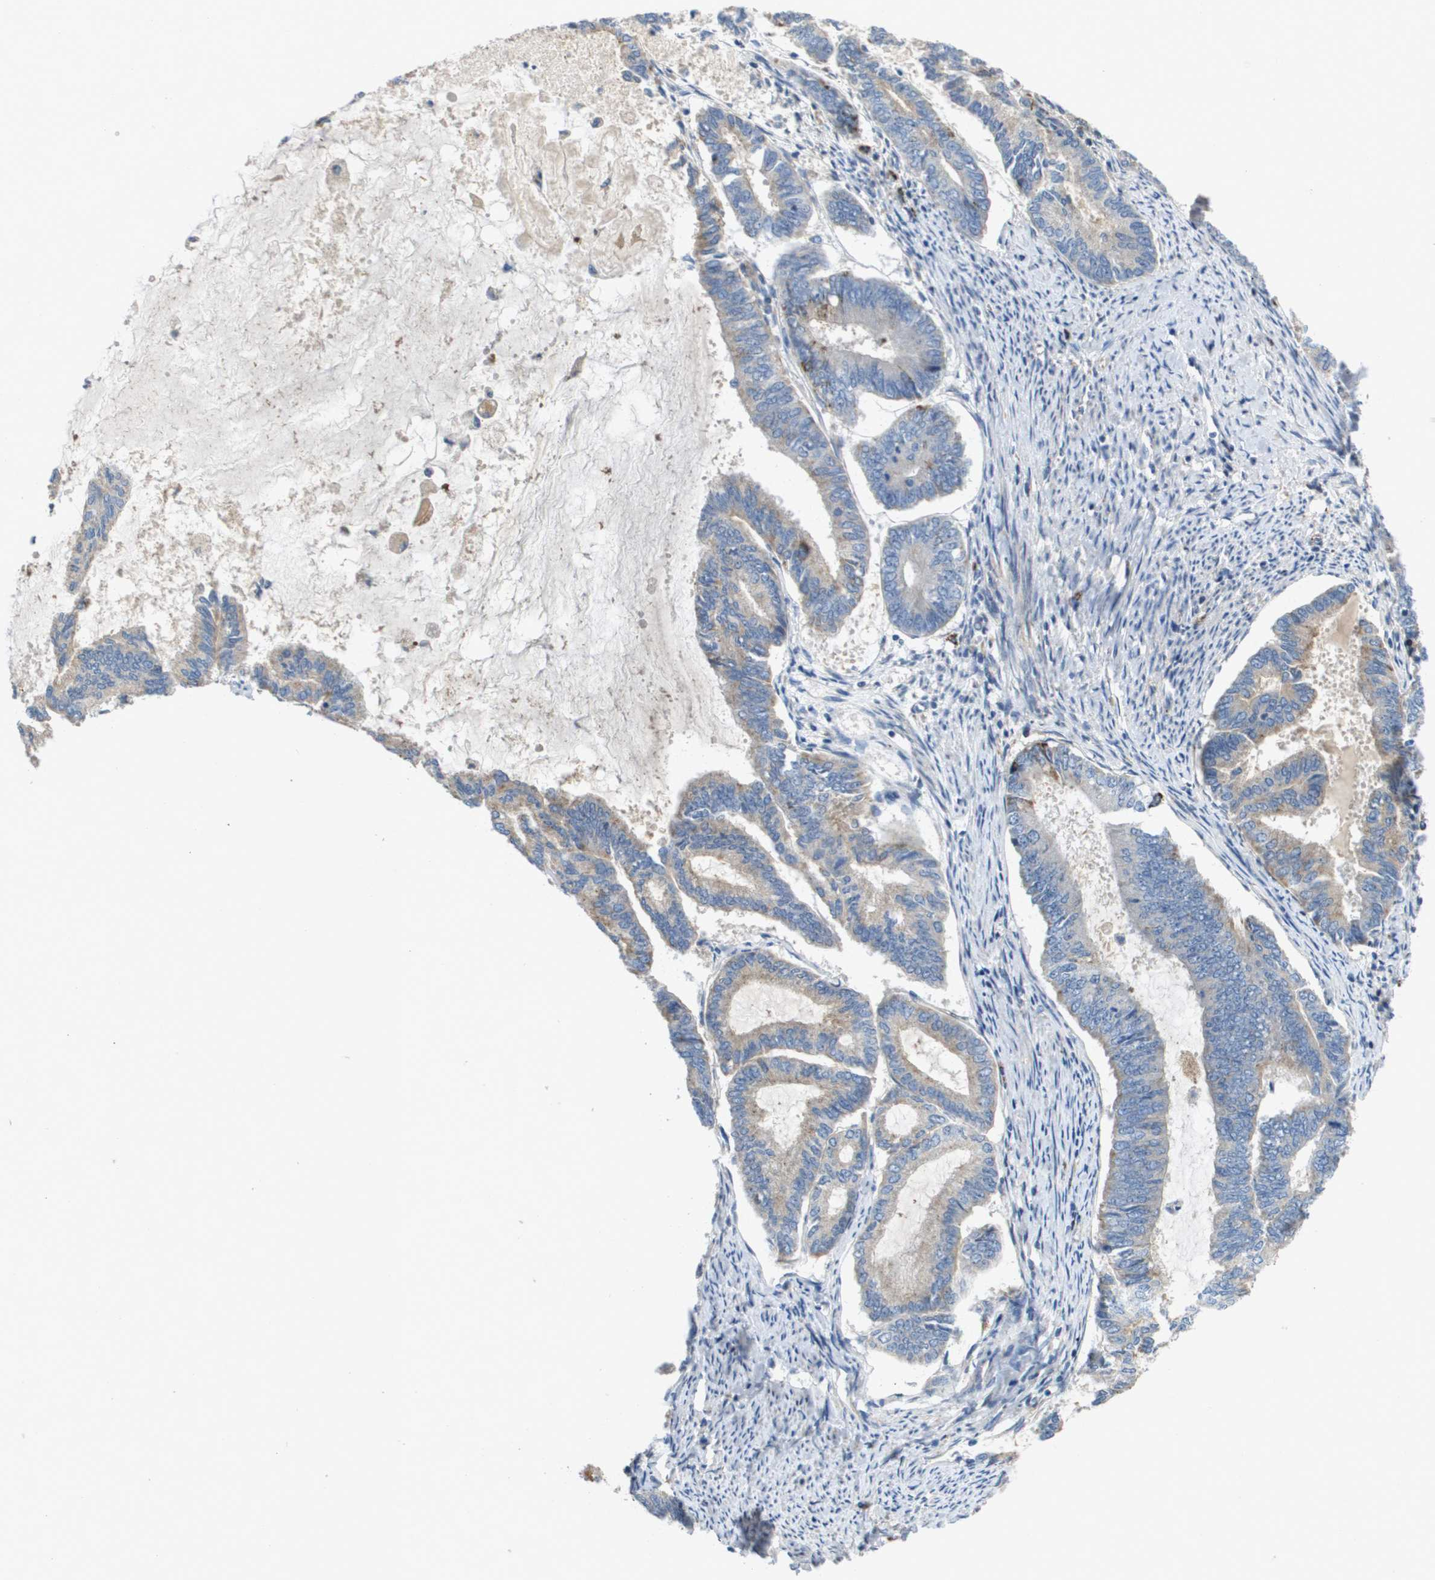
{"staining": {"intensity": "weak", "quantity": "25%-75%", "location": "cytoplasmic/membranous"}, "tissue": "endometrial cancer", "cell_type": "Tumor cells", "image_type": "cancer", "snomed": [{"axis": "morphology", "description": "Adenocarcinoma, NOS"}, {"axis": "topography", "description": "Endometrium"}], "caption": "Protein analysis of endometrial cancer tissue demonstrates weak cytoplasmic/membranous positivity in about 25%-75% of tumor cells.", "gene": "B3GNT5", "patient": {"sex": "female", "age": 86}}